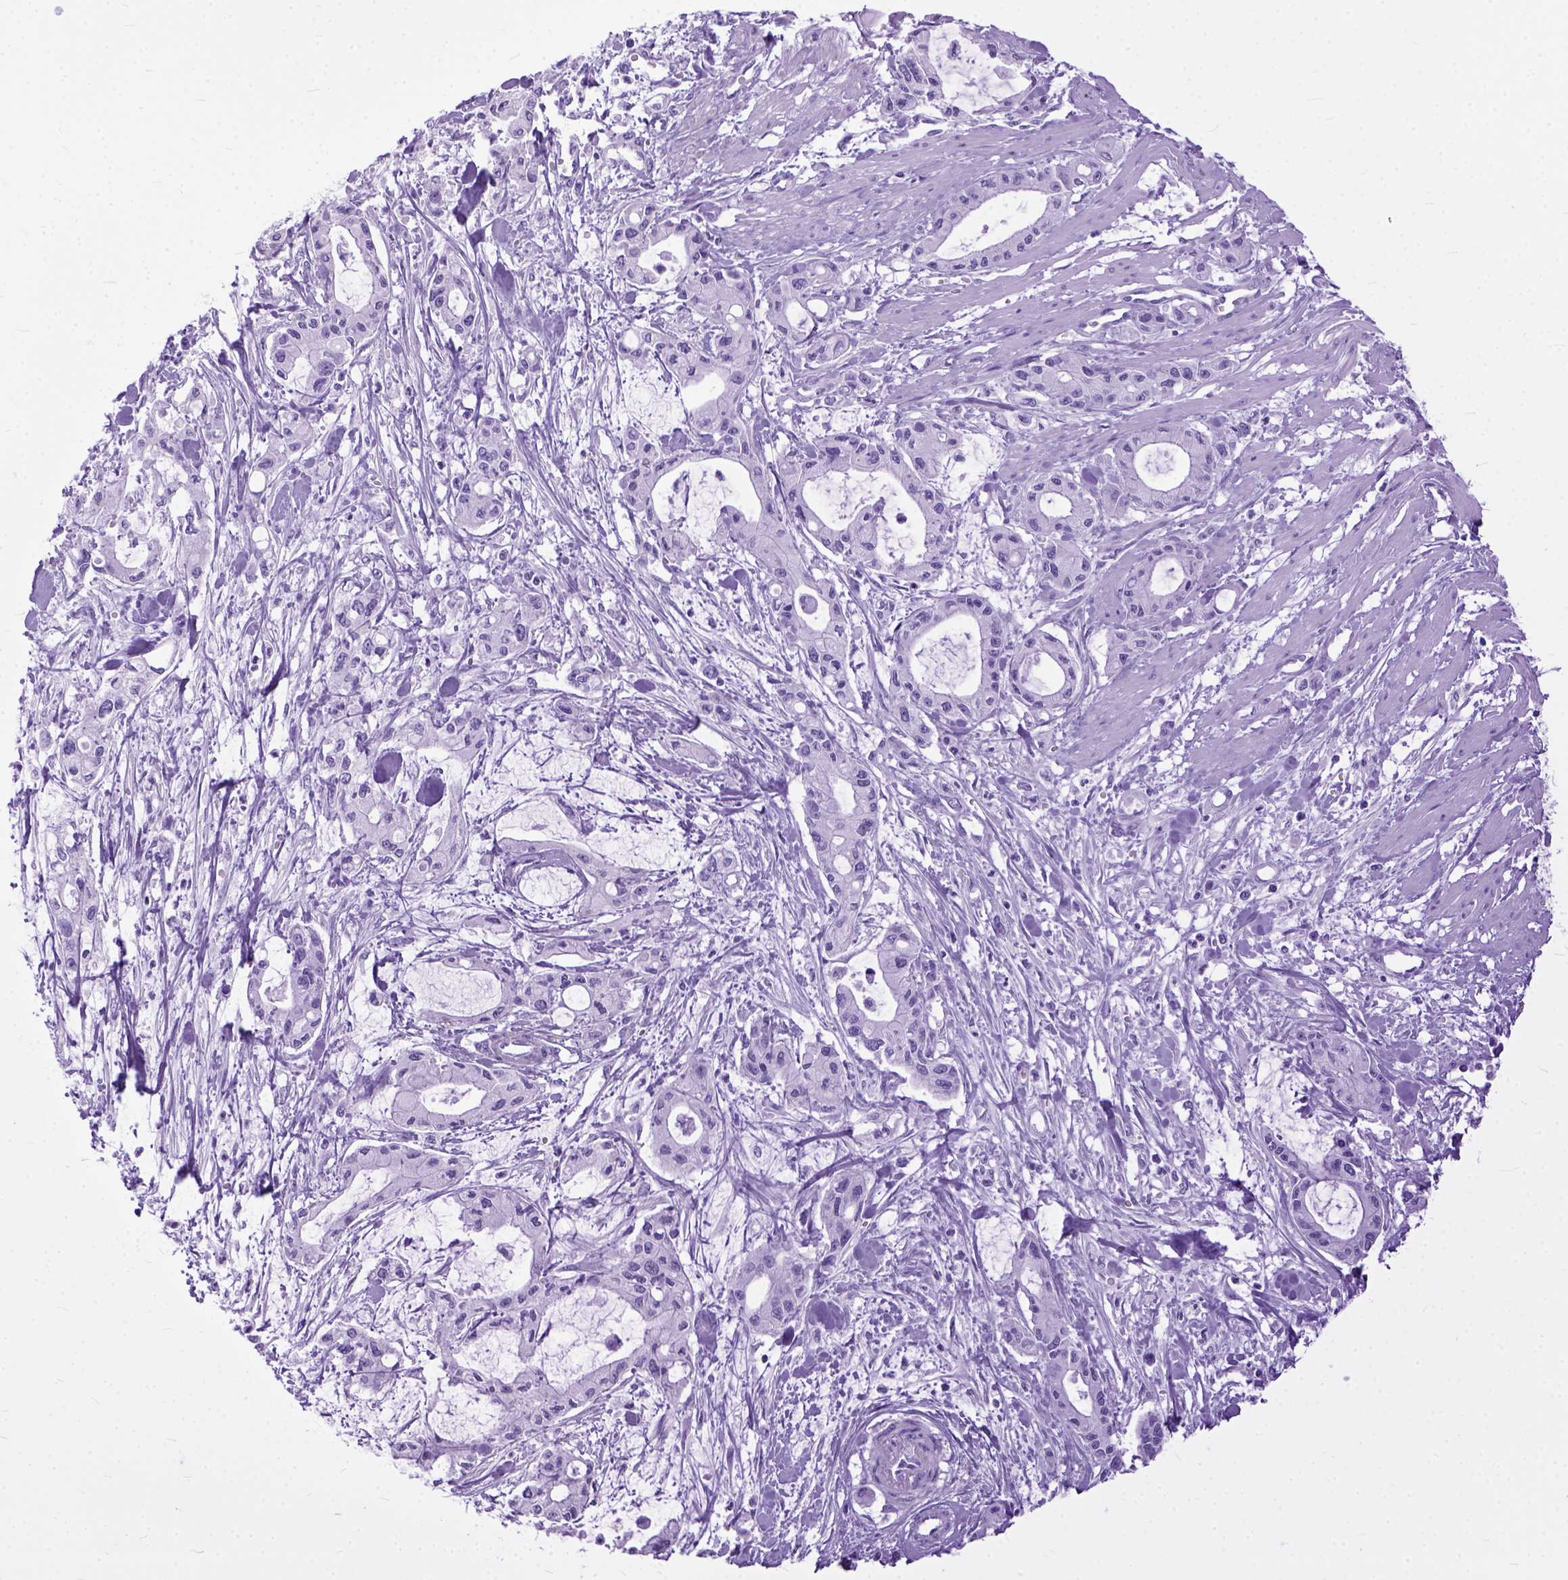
{"staining": {"intensity": "negative", "quantity": "none", "location": "none"}, "tissue": "pancreatic cancer", "cell_type": "Tumor cells", "image_type": "cancer", "snomed": [{"axis": "morphology", "description": "Adenocarcinoma, NOS"}, {"axis": "topography", "description": "Pancreas"}], "caption": "Immunohistochemistry micrograph of neoplastic tissue: pancreatic cancer (adenocarcinoma) stained with DAB (3,3'-diaminobenzidine) reveals no significant protein staining in tumor cells.", "gene": "GNGT1", "patient": {"sex": "male", "age": 48}}